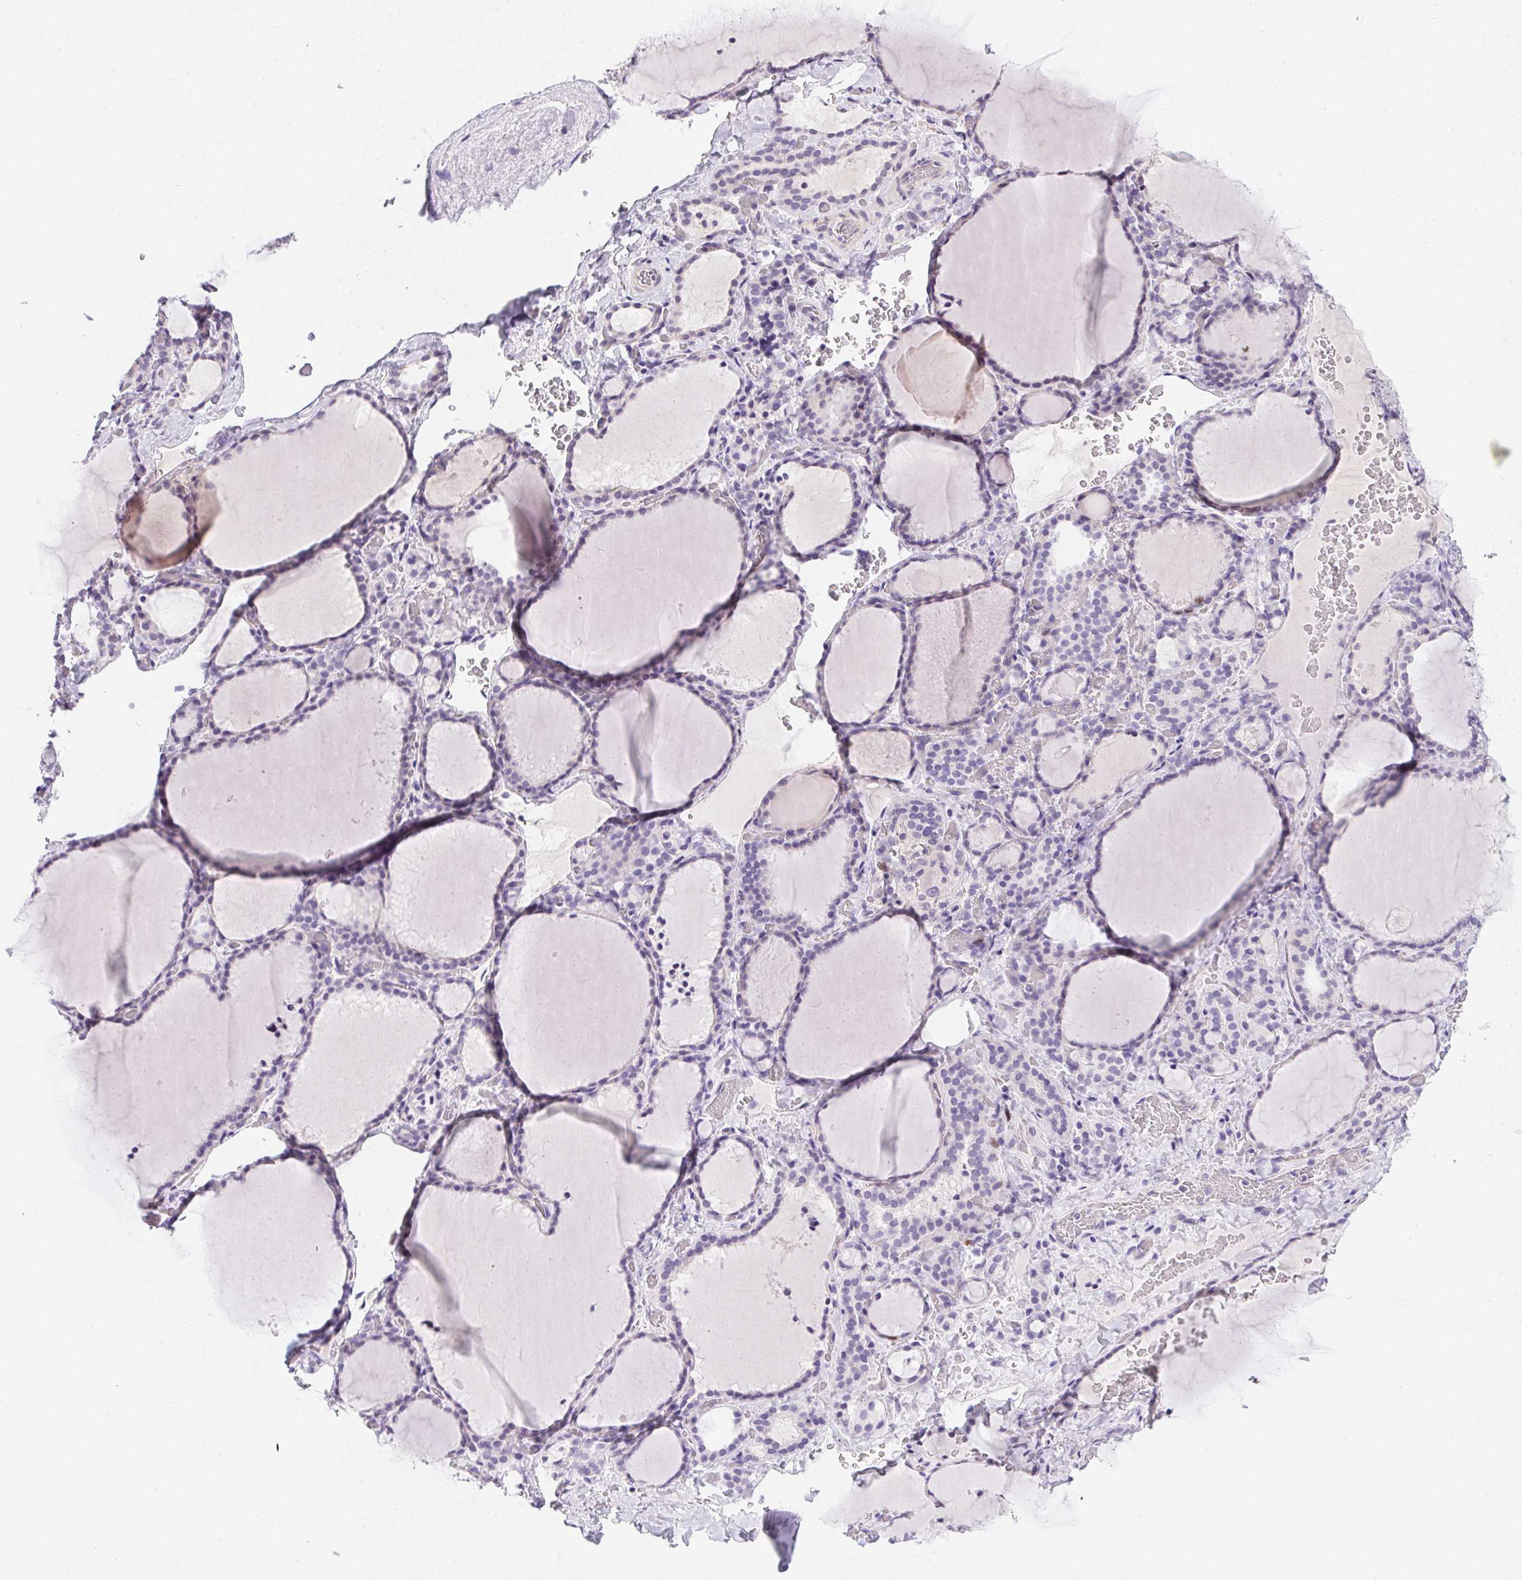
{"staining": {"intensity": "negative", "quantity": "none", "location": "none"}, "tissue": "thyroid gland", "cell_type": "Glandular cells", "image_type": "normal", "snomed": [{"axis": "morphology", "description": "Normal tissue, NOS"}, {"axis": "topography", "description": "Thyroid gland"}], "caption": "Immunohistochemistry of benign thyroid gland reveals no positivity in glandular cells. The staining is performed using DAB brown chromogen with nuclei counter-stained in using hematoxylin.", "gene": "HELLS", "patient": {"sex": "female", "age": 22}}